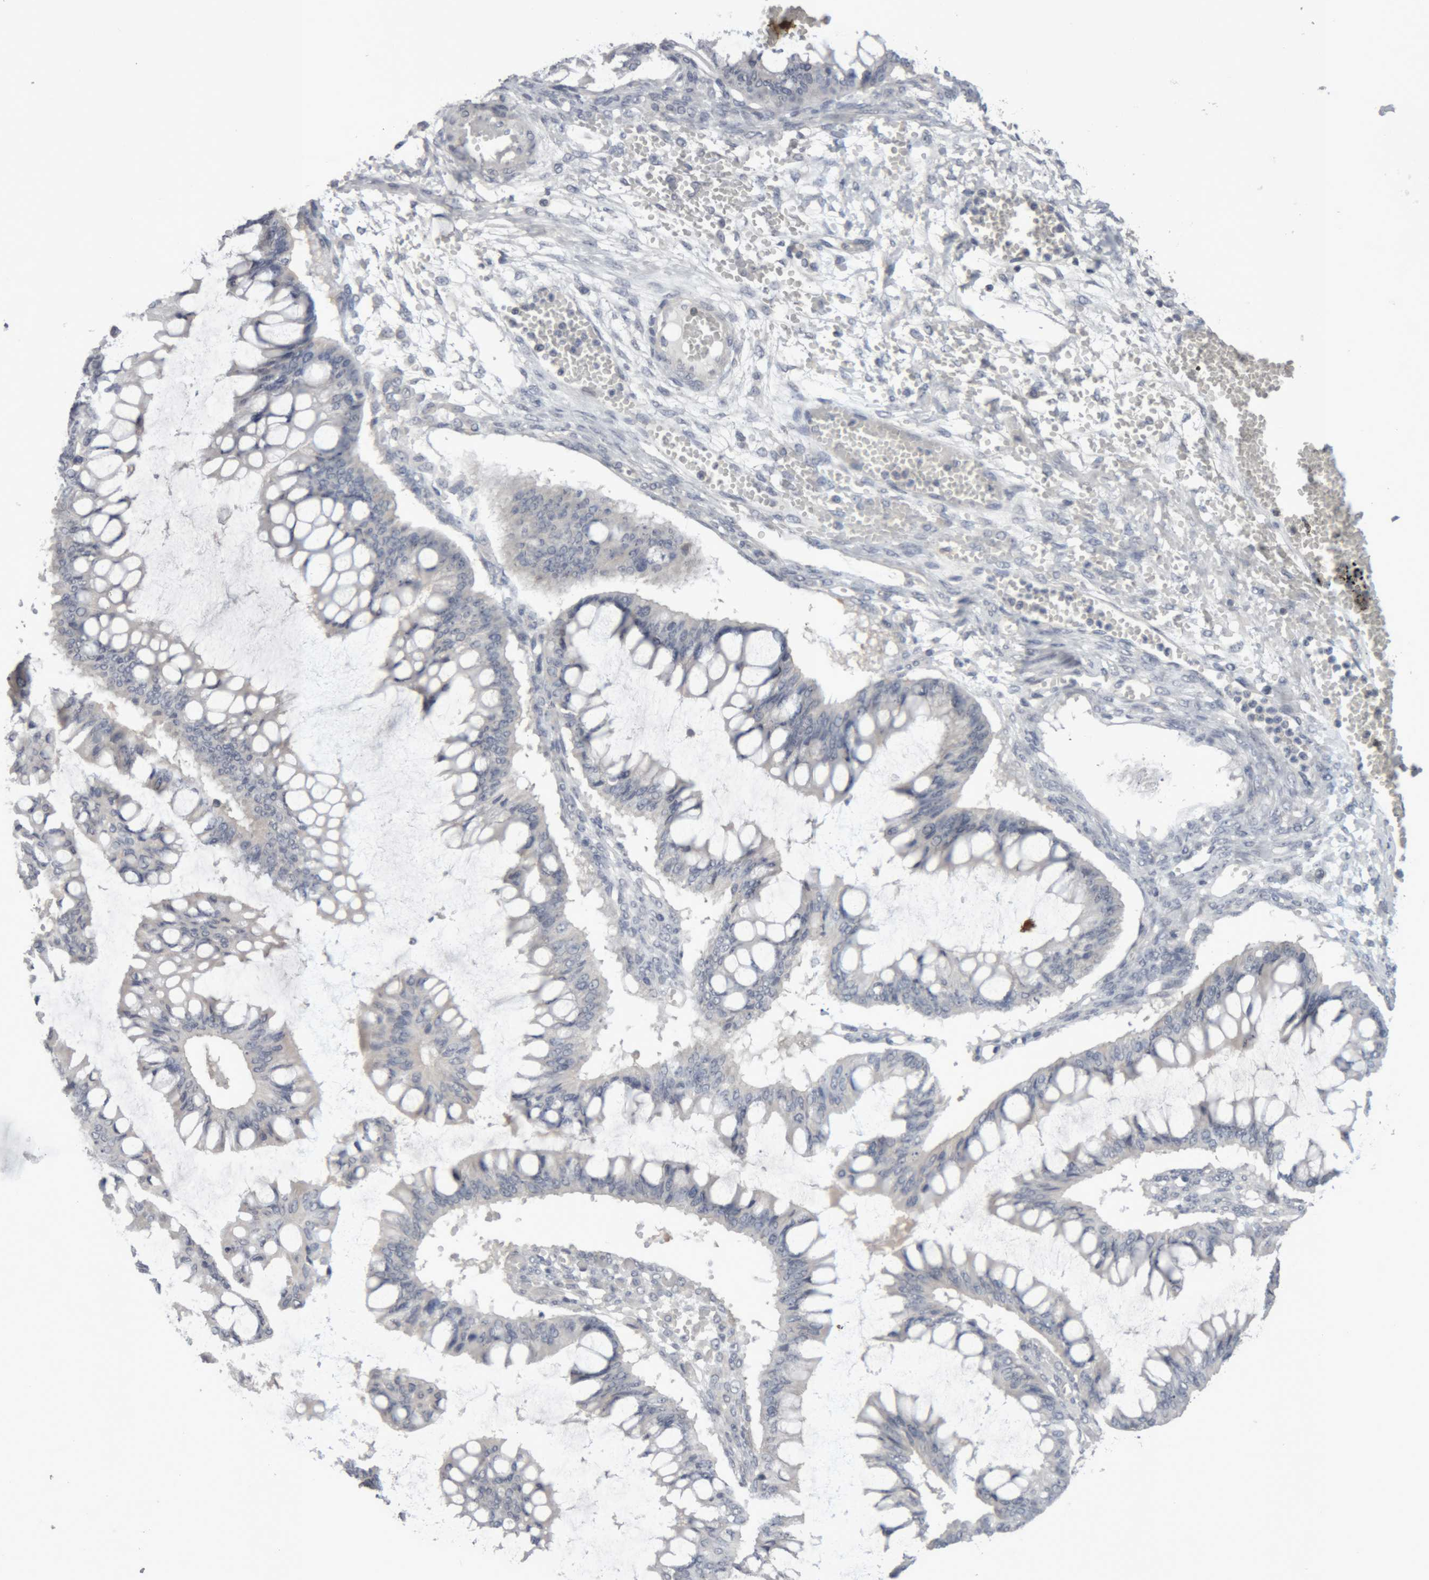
{"staining": {"intensity": "negative", "quantity": "none", "location": "none"}, "tissue": "ovarian cancer", "cell_type": "Tumor cells", "image_type": "cancer", "snomed": [{"axis": "morphology", "description": "Cystadenocarcinoma, mucinous, NOS"}, {"axis": "topography", "description": "Ovary"}], "caption": "Mucinous cystadenocarcinoma (ovarian) was stained to show a protein in brown. There is no significant positivity in tumor cells.", "gene": "NFATC2", "patient": {"sex": "female", "age": 73}}